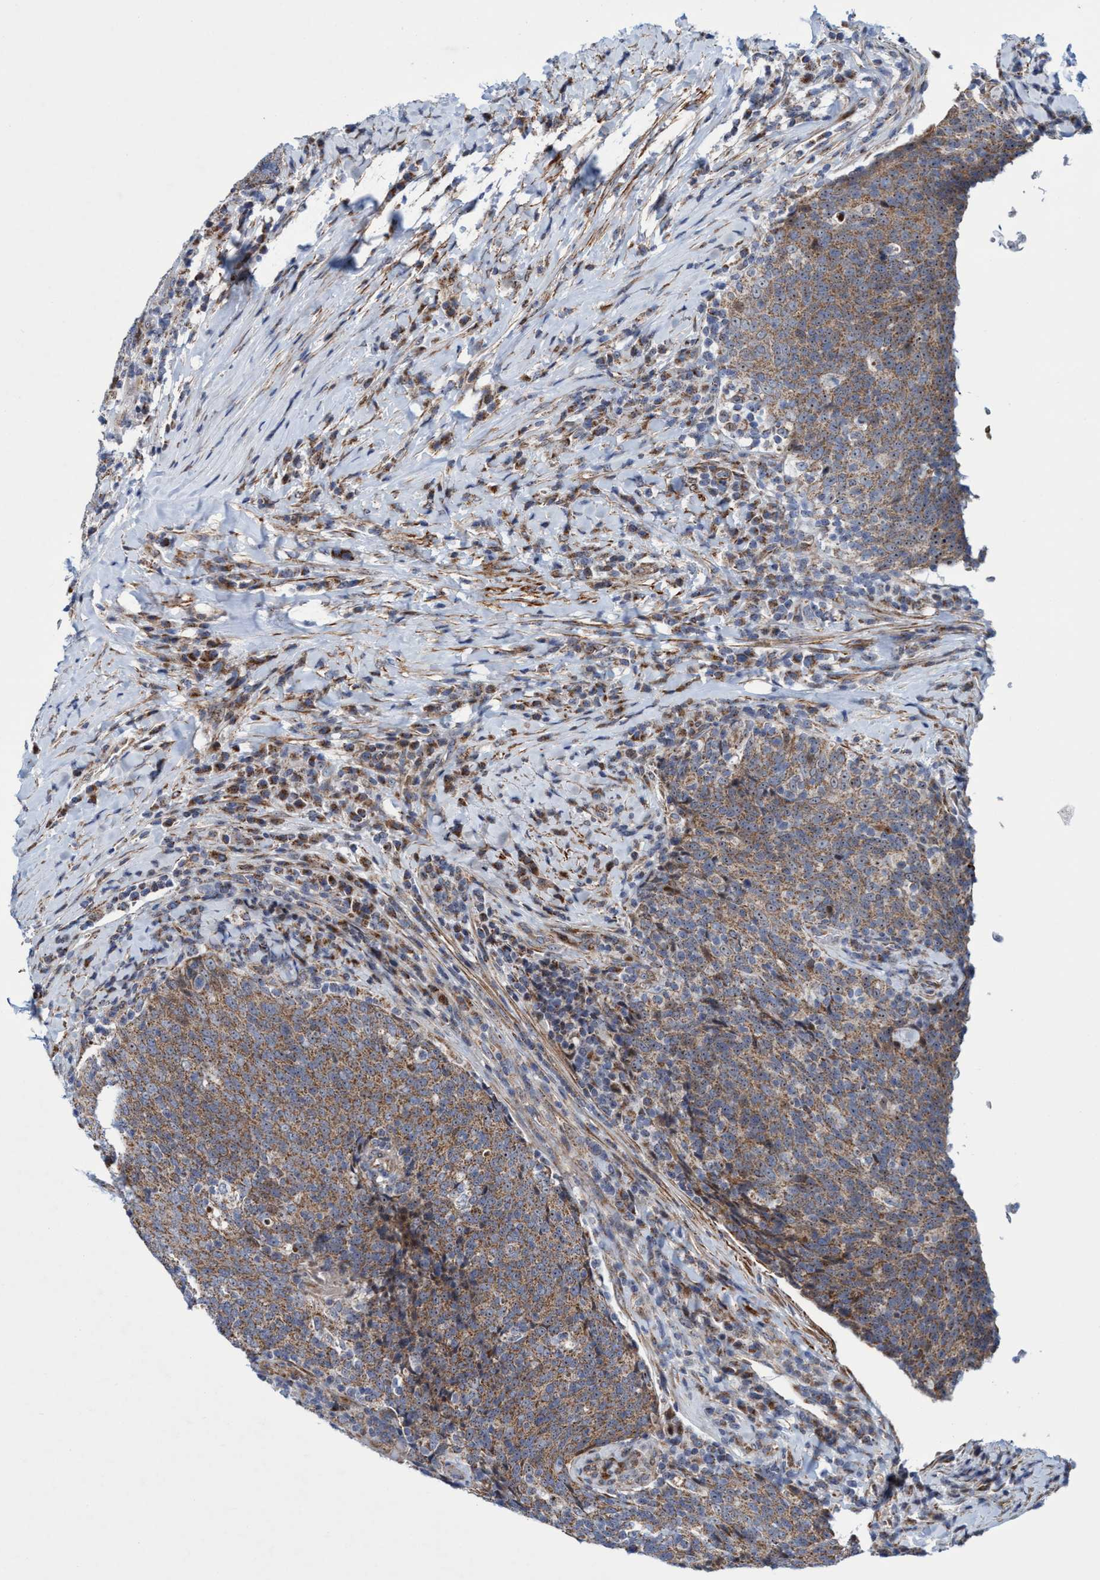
{"staining": {"intensity": "moderate", "quantity": ">75%", "location": "cytoplasmic/membranous"}, "tissue": "head and neck cancer", "cell_type": "Tumor cells", "image_type": "cancer", "snomed": [{"axis": "morphology", "description": "Squamous cell carcinoma, NOS"}, {"axis": "morphology", "description": "Squamous cell carcinoma, metastatic, NOS"}, {"axis": "topography", "description": "Lymph node"}, {"axis": "topography", "description": "Head-Neck"}], "caption": "Human head and neck metastatic squamous cell carcinoma stained for a protein (brown) displays moderate cytoplasmic/membranous positive positivity in about >75% of tumor cells.", "gene": "POLR1F", "patient": {"sex": "male", "age": 62}}